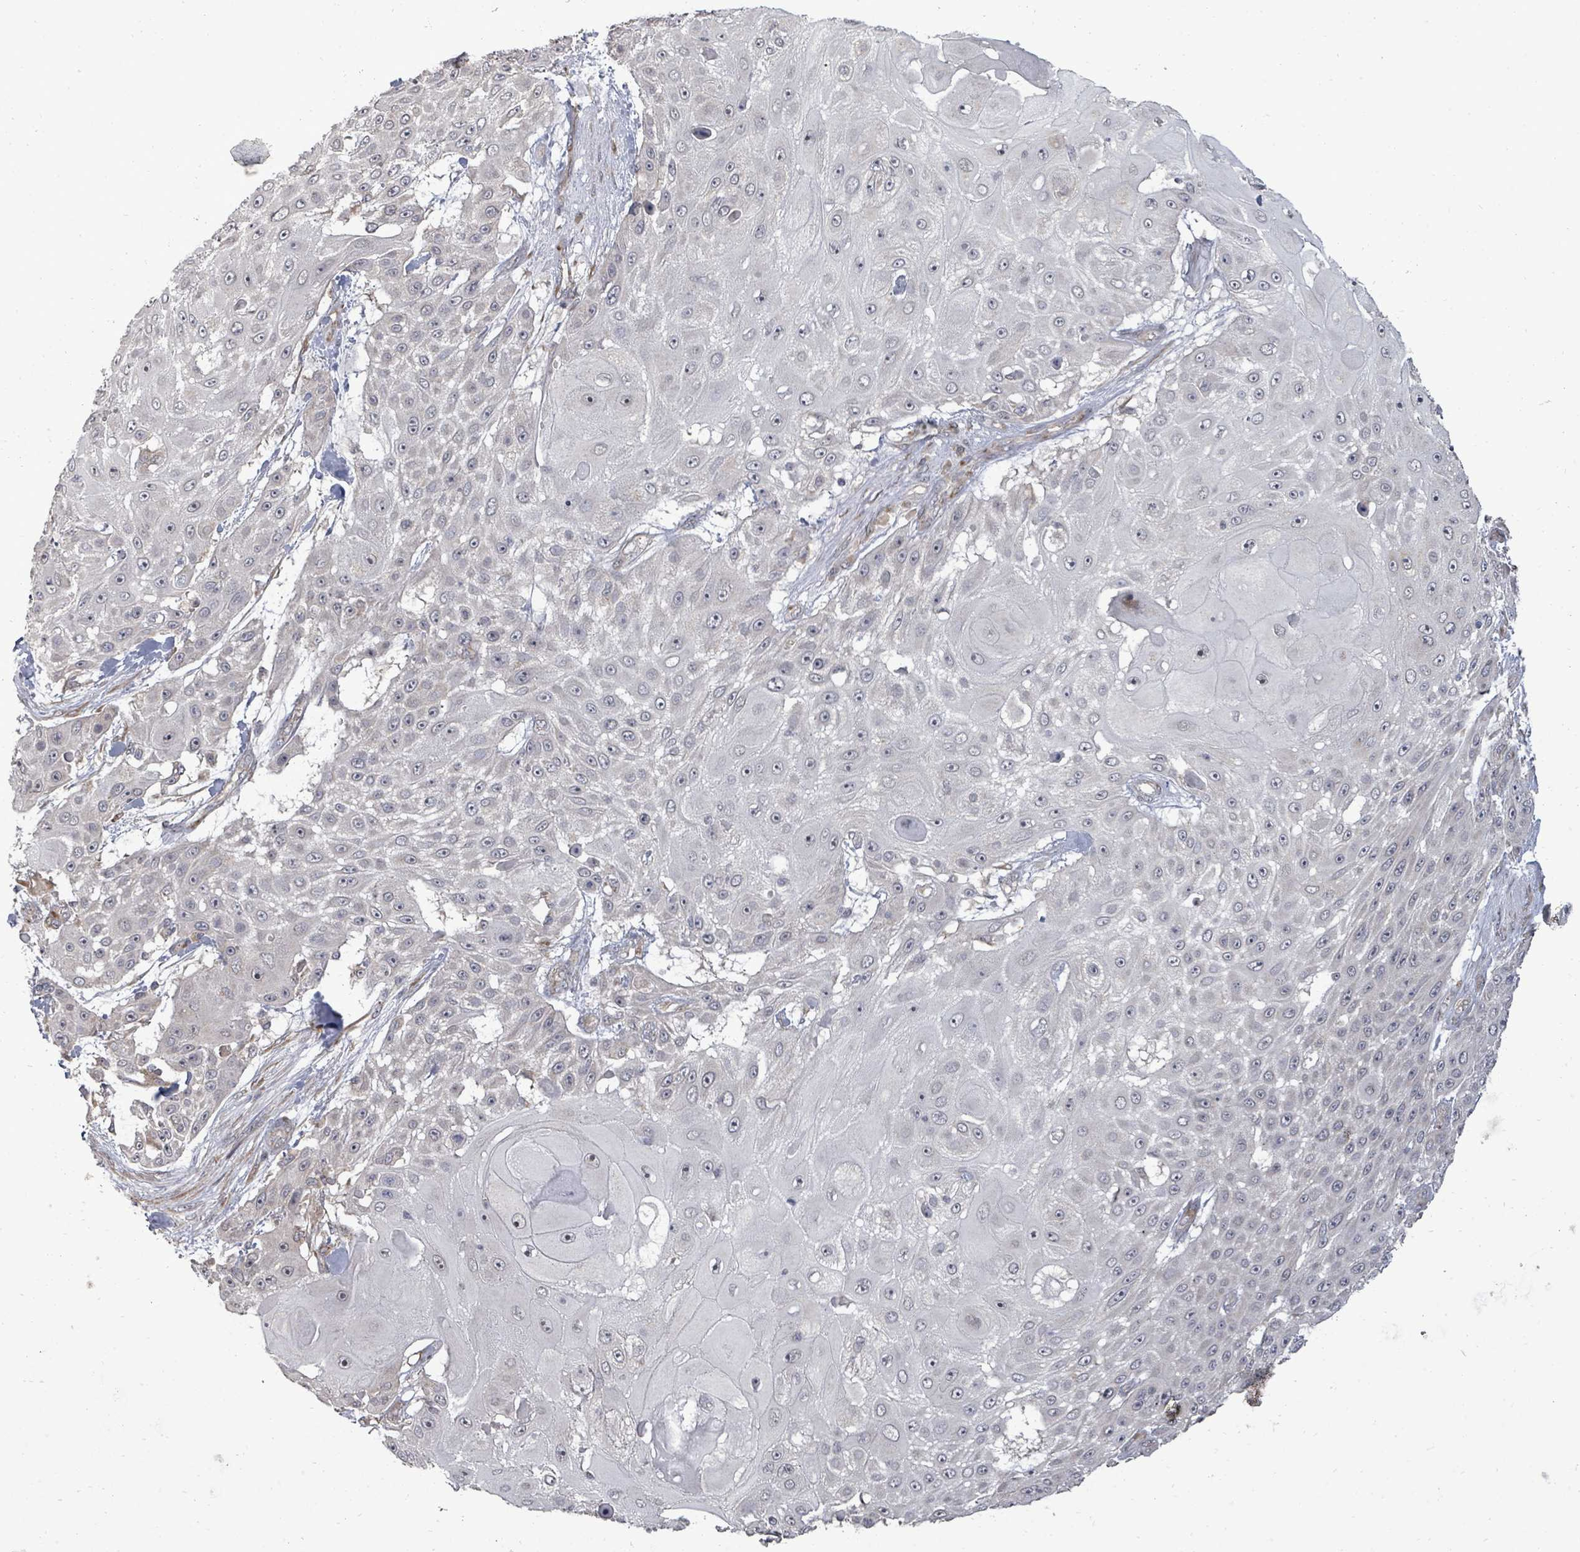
{"staining": {"intensity": "negative", "quantity": "none", "location": "none"}, "tissue": "skin cancer", "cell_type": "Tumor cells", "image_type": "cancer", "snomed": [{"axis": "morphology", "description": "Squamous cell carcinoma, NOS"}, {"axis": "topography", "description": "Skin"}], "caption": "IHC photomicrograph of neoplastic tissue: human skin cancer stained with DAB (3,3'-diaminobenzidine) displays no significant protein positivity in tumor cells. Nuclei are stained in blue.", "gene": "POMGNT2", "patient": {"sex": "female", "age": 86}}